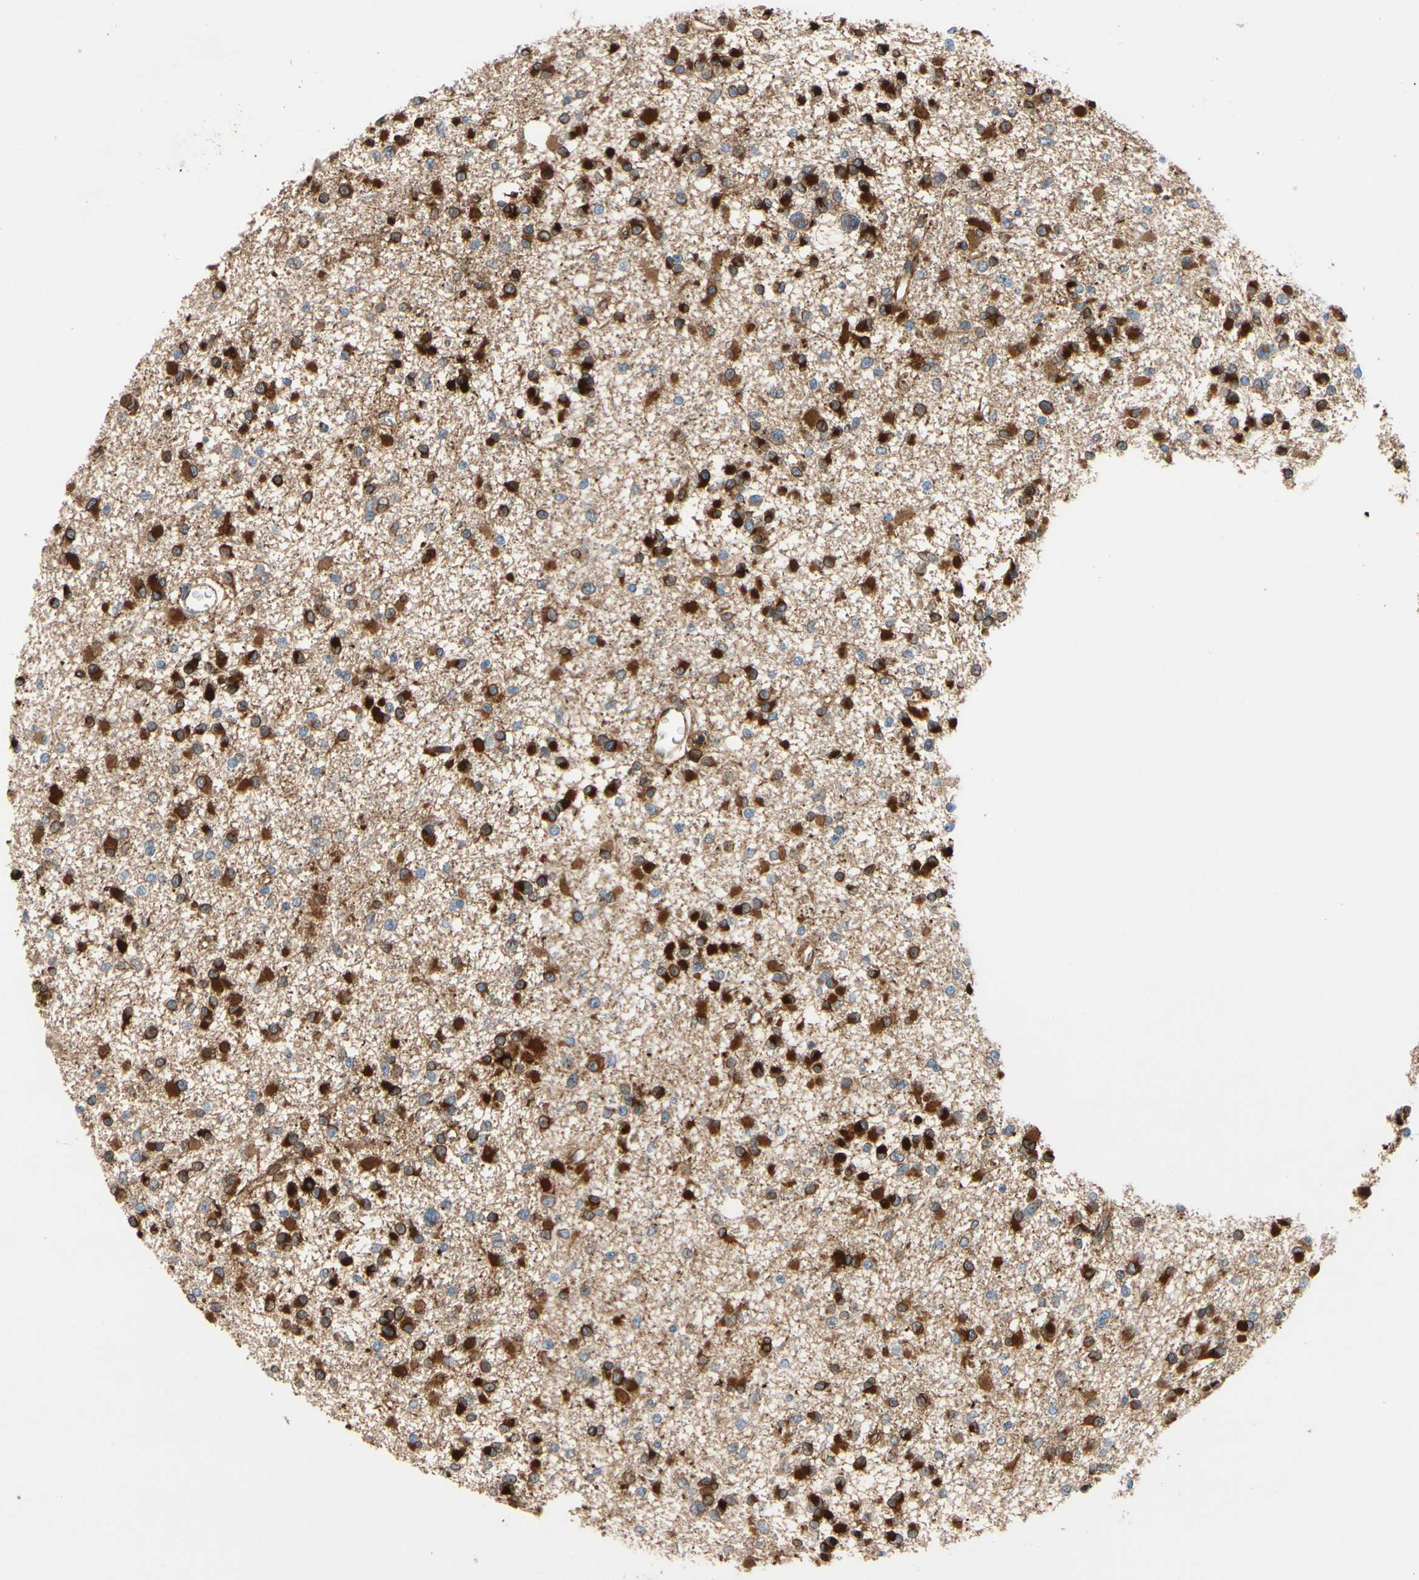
{"staining": {"intensity": "strong", "quantity": ">75%", "location": "cytoplasmic/membranous"}, "tissue": "glioma", "cell_type": "Tumor cells", "image_type": "cancer", "snomed": [{"axis": "morphology", "description": "Glioma, malignant, Low grade"}, {"axis": "topography", "description": "Brain"}], "caption": "Human malignant glioma (low-grade) stained with a protein marker displays strong staining in tumor cells.", "gene": "PRXL2A", "patient": {"sex": "female", "age": 22}}